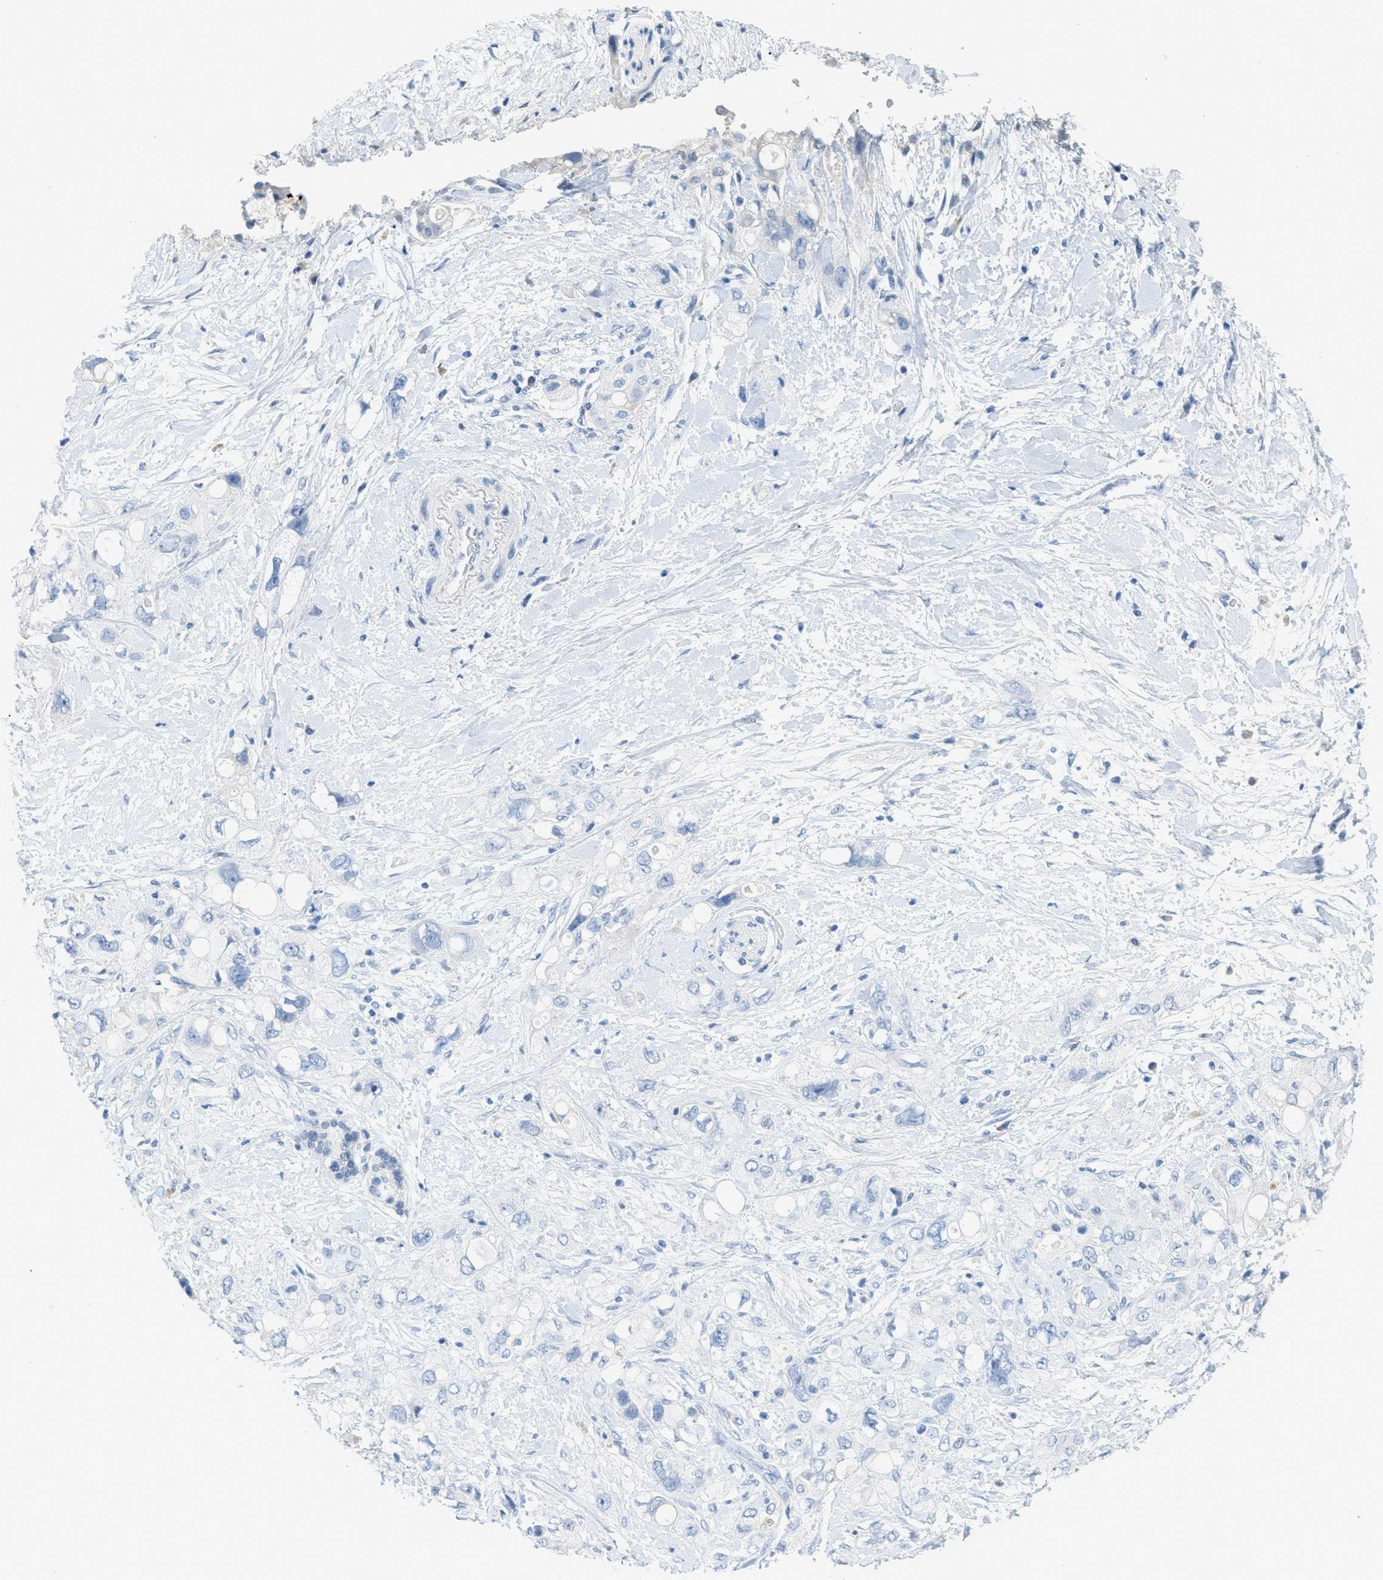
{"staining": {"intensity": "negative", "quantity": "none", "location": "none"}, "tissue": "pancreatic cancer", "cell_type": "Tumor cells", "image_type": "cancer", "snomed": [{"axis": "morphology", "description": "Adenocarcinoma, NOS"}, {"axis": "topography", "description": "Pancreas"}], "caption": "High power microscopy image of an IHC photomicrograph of adenocarcinoma (pancreatic), revealing no significant positivity in tumor cells.", "gene": "HSF2", "patient": {"sex": "female", "age": 56}}